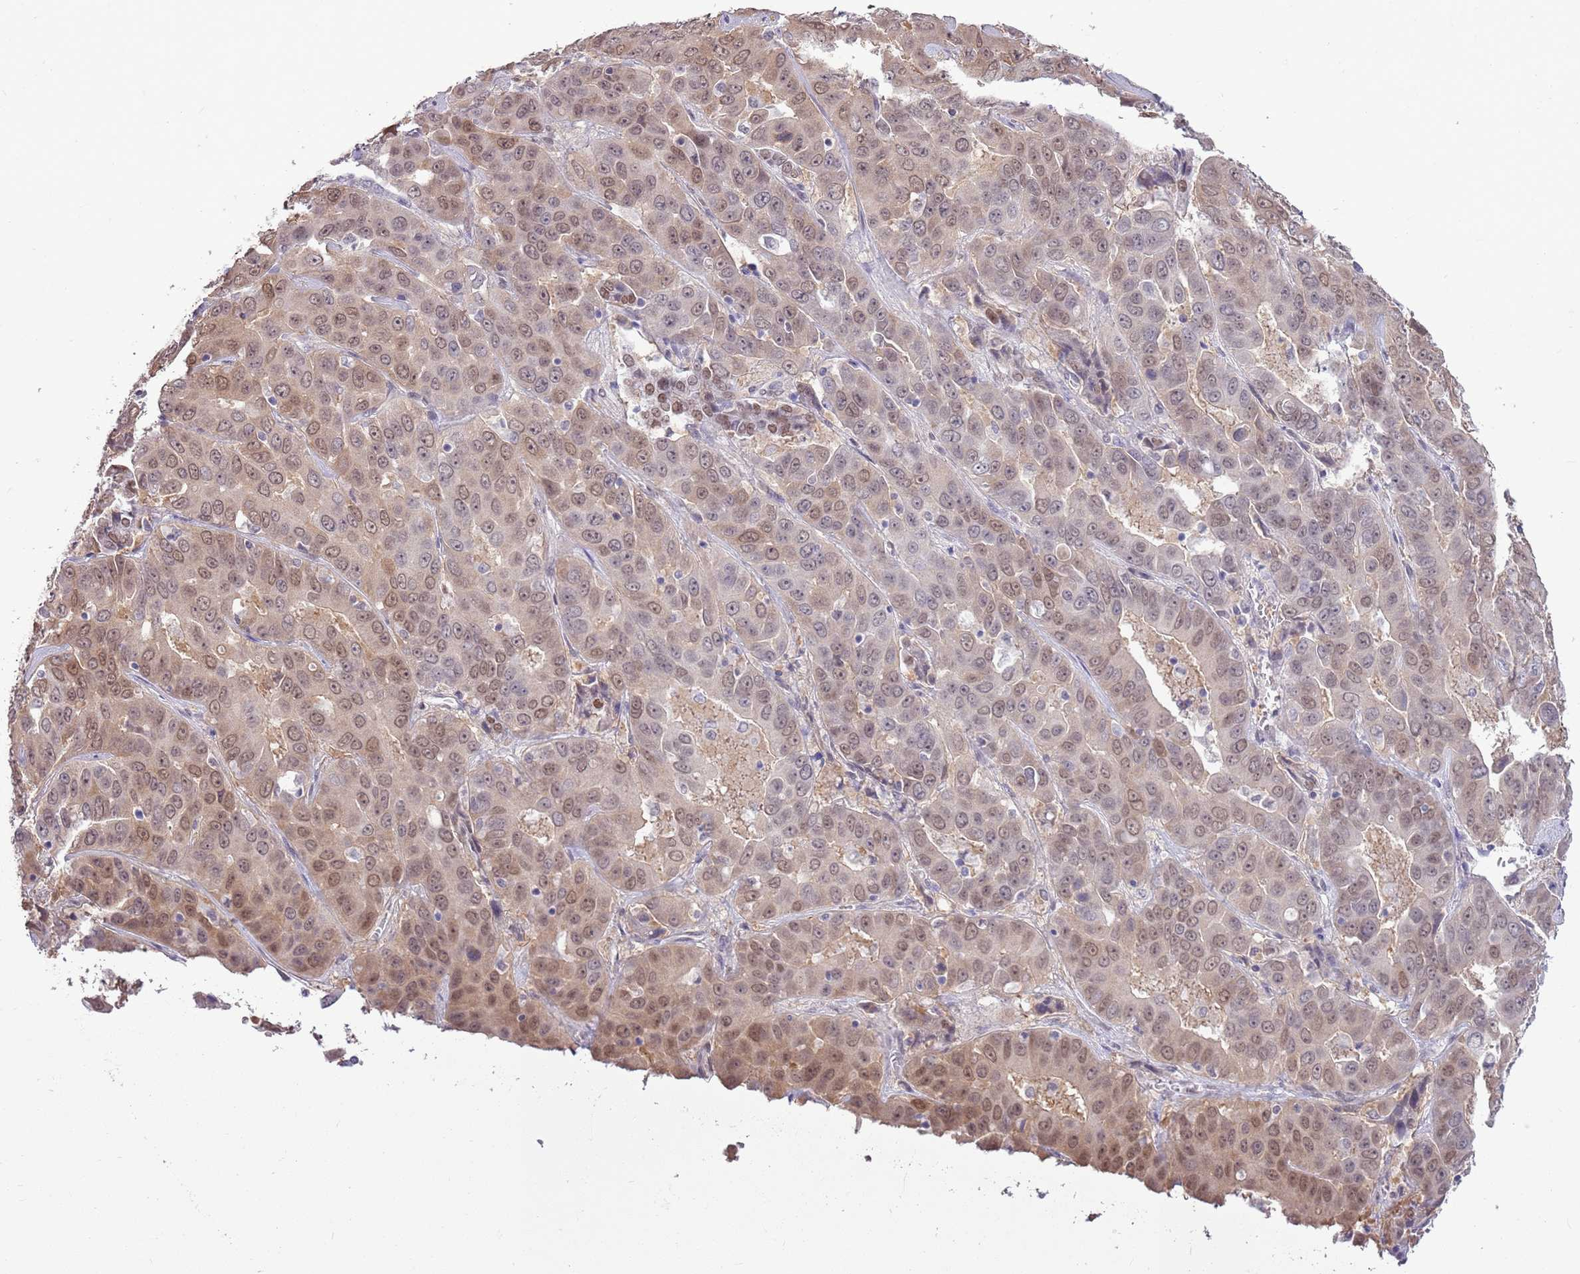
{"staining": {"intensity": "moderate", "quantity": ">75%", "location": "nuclear"}, "tissue": "liver cancer", "cell_type": "Tumor cells", "image_type": "cancer", "snomed": [{"axis": "morphology", "description": "Cholangiocarcinoma"}, {"axis": "topography", "description": "Liver"}], "caption": "Moderate nuclear positivity for a protein is present in about >75% of tumor cells of liver cancer (cholangiocarcinoma) using immunohistochemistry.", "gene": "DHX32", "patient": {"sex": "female", "age": 52}}